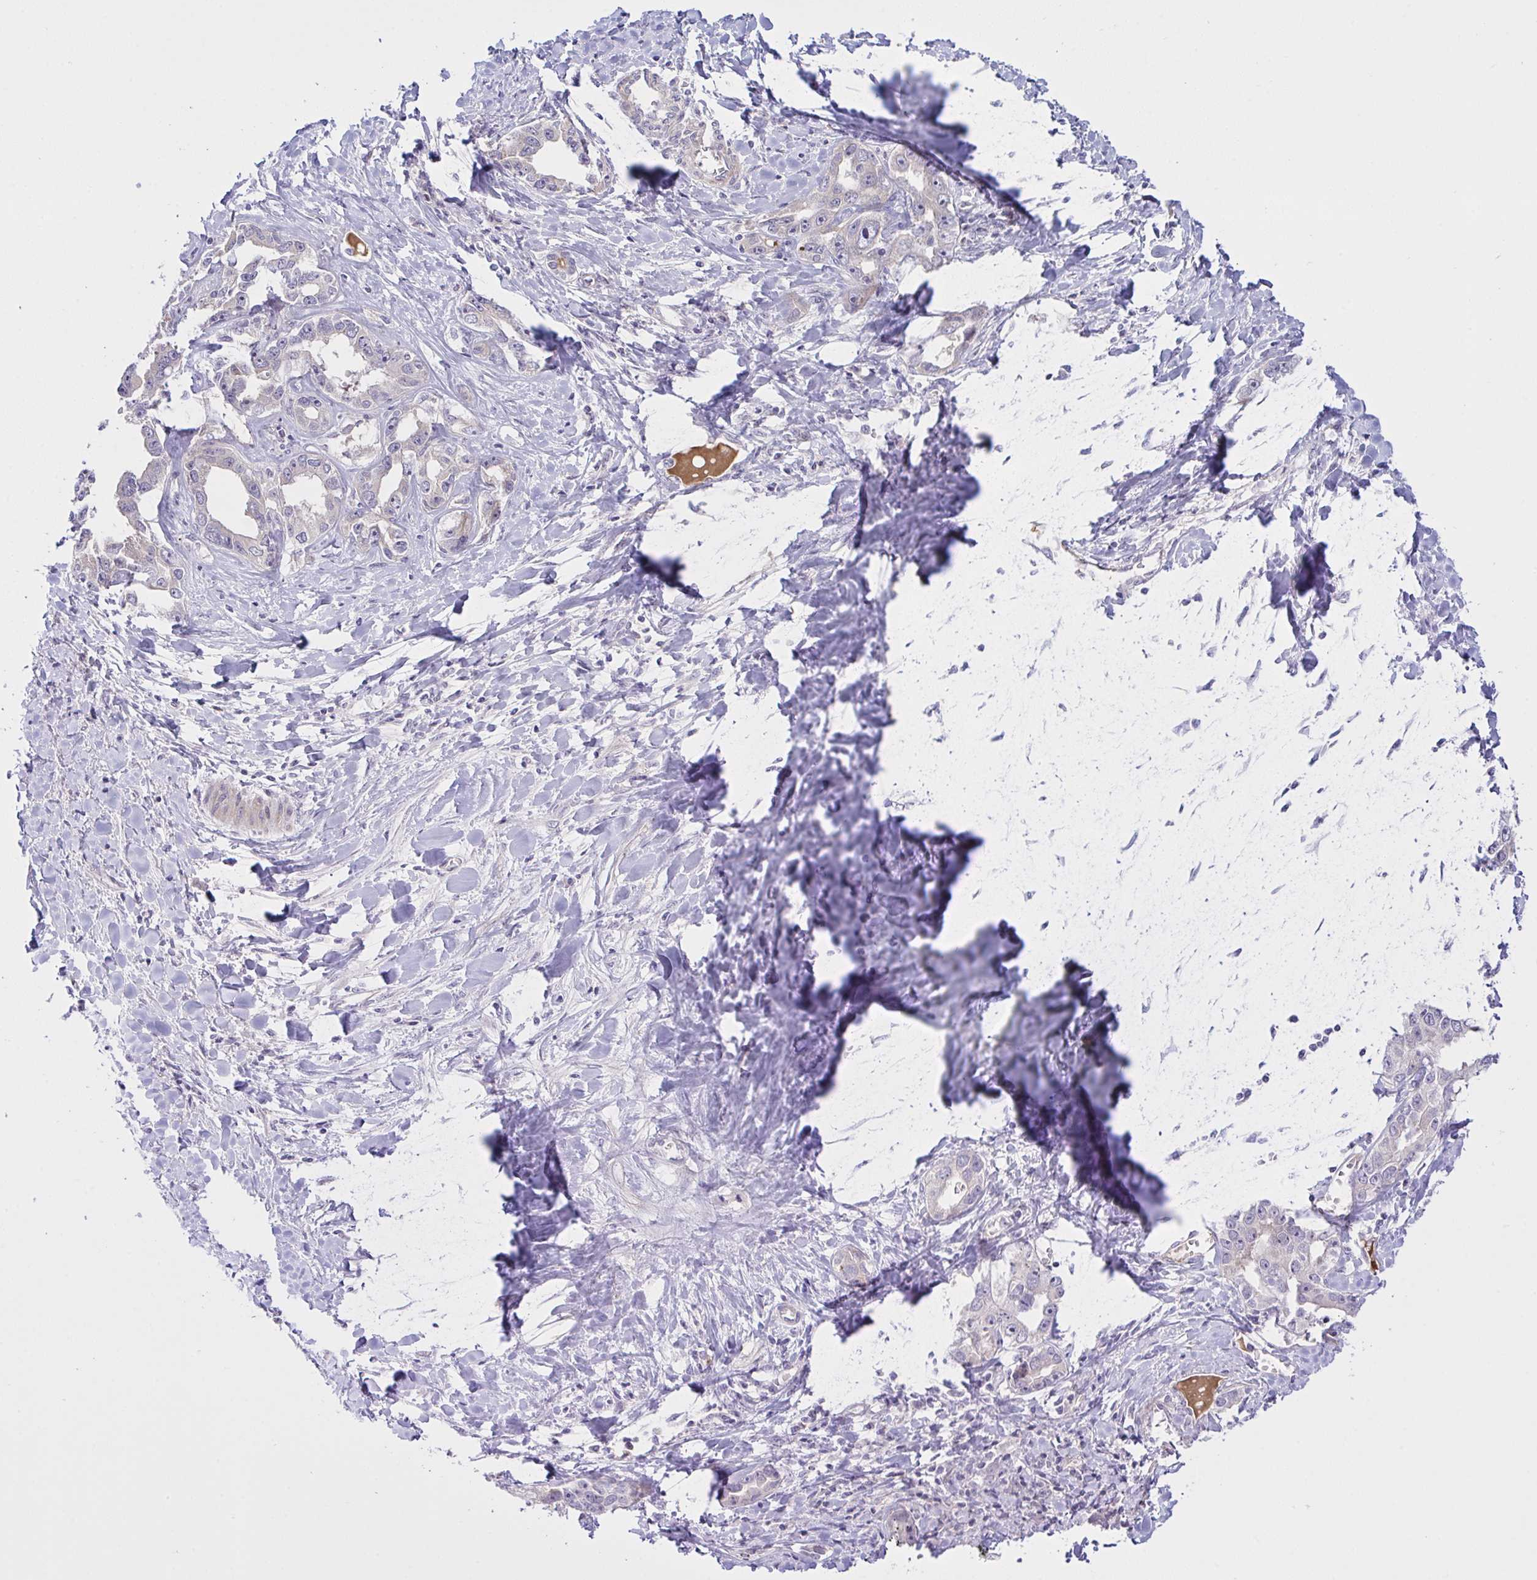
{"staining": {"intensity": "negative", "quantity": "none", "location": "none"}, "tissue": "liver cancer", "cell_type": "Tumor cells", "image_type": "cancer", "snomed": [{"axis": "morphology", "description": "Cholangiocarcinoma"}, {"axis": "topography", "description": "Liver"}], "caption": "Liver cancer (cholangiocarcinoma) stained for a protein using immunohistochemistry reveals no positivity tumor cells.", "gene": "SYNPO2L", "patient": {"sex": "male", "age": 59}}